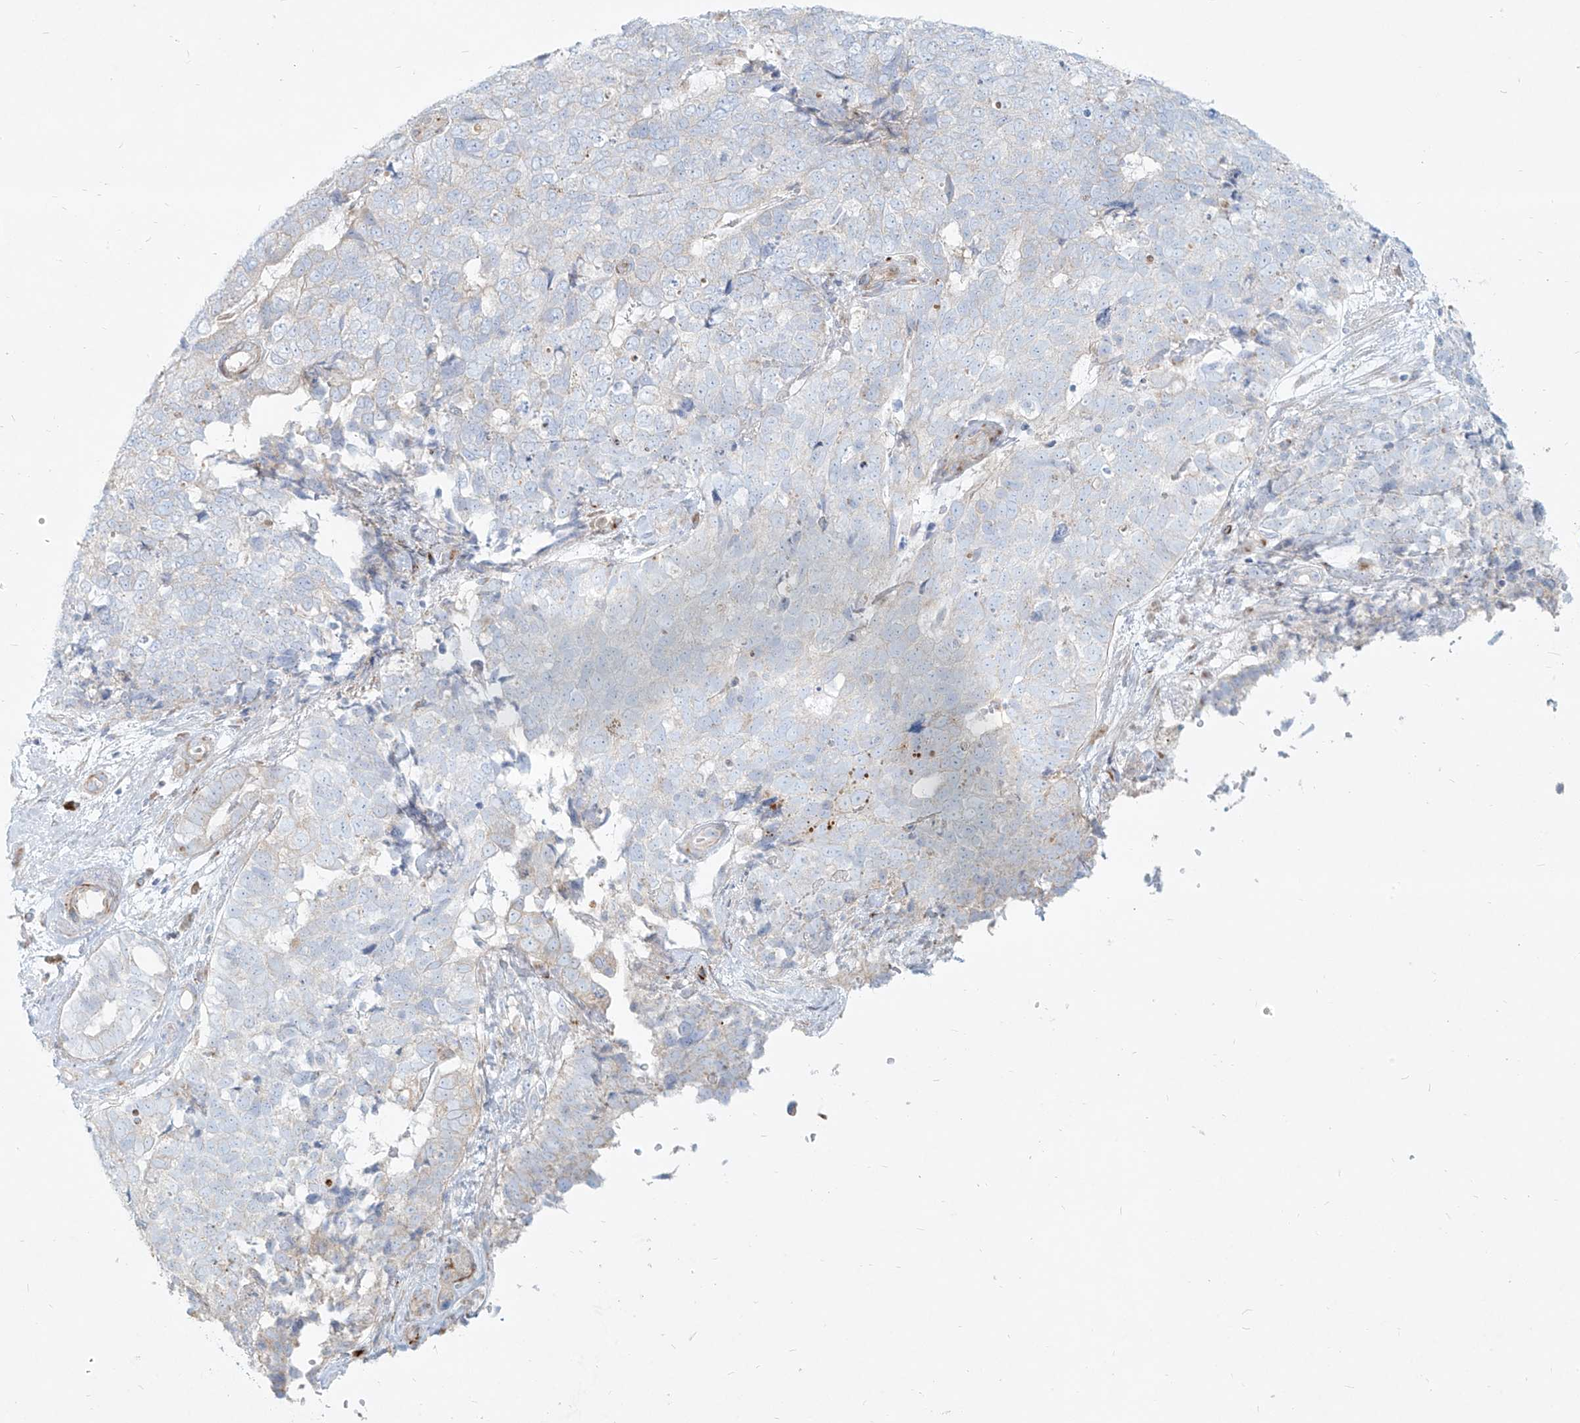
{"staining": {"intensity": "negative", "quantity": "none", "location": "none"}, "tissue": "cervical cancer", "cell_type": "Tumor cells", "image_type": "cancer", "snomed": [{"axis": "morphology", "description": "Squamous cell carcinoma, NOS"}, {"axis": "topography", "description": "Cervix"}], "caption": "DAB immunohistochemical staining of human squamous cell carcinoma (cervical) reveals no significant staining in tumor cells.", "gene": "MTX2", "patient": {"sex": "female", "age": 63}}